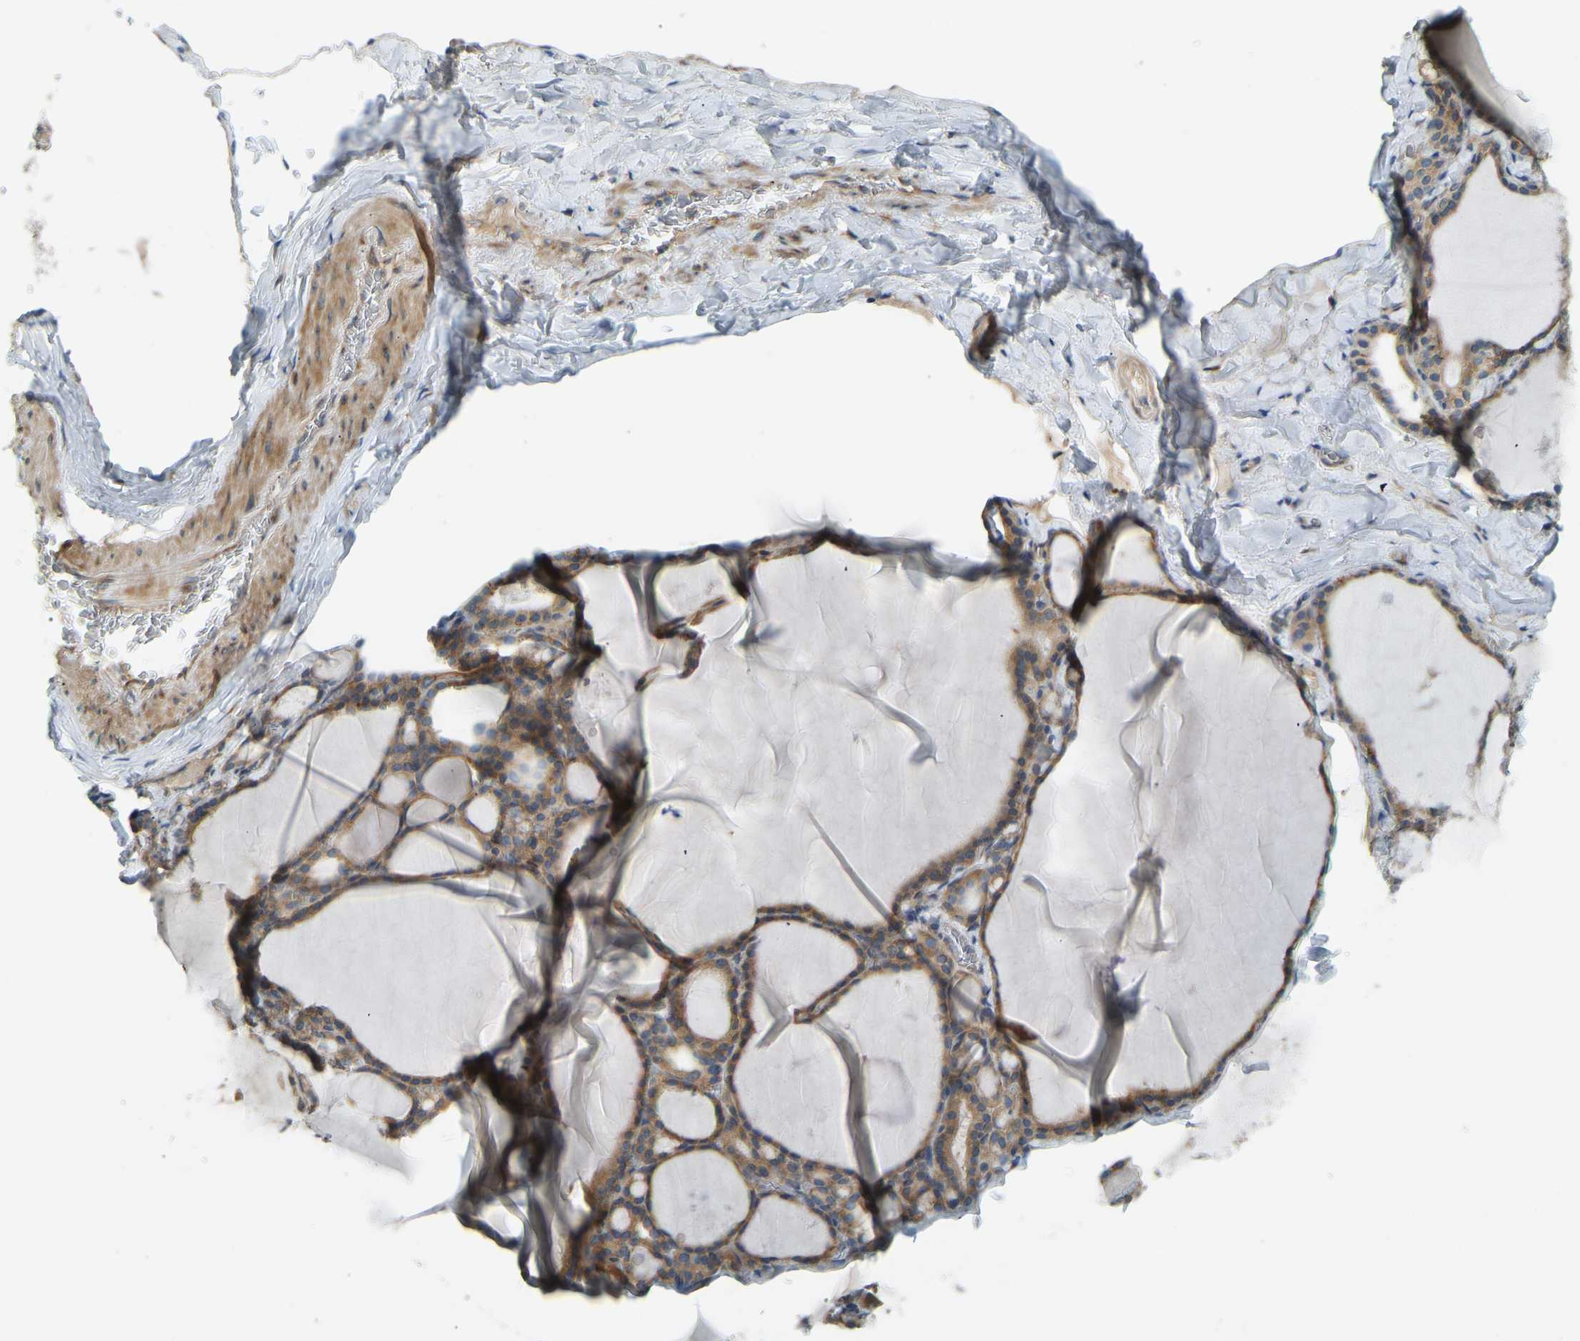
{"staining": {"intensity": "moderate", "quantity": ">75%", "location": "cytoplasmic/membranous"}, "tissue": "thyroid gland", "cell_type": "Glandular cells", "image_type": "normal", "snomed": [{"axis": "morphology", "description": "Normal tissue, NOS"}, {"axis": "topography", "description": "Thyroid gland"}], "caption": "High-power microscopy captured an immunohistochemistry photomicrograph of unremarkable thyroid gland, revealing moderate cytoplasmic/membranous expression in about >75% of glandular cells.", "gene": "STAU2", "patient": {"sex": "male", "age": 56}}